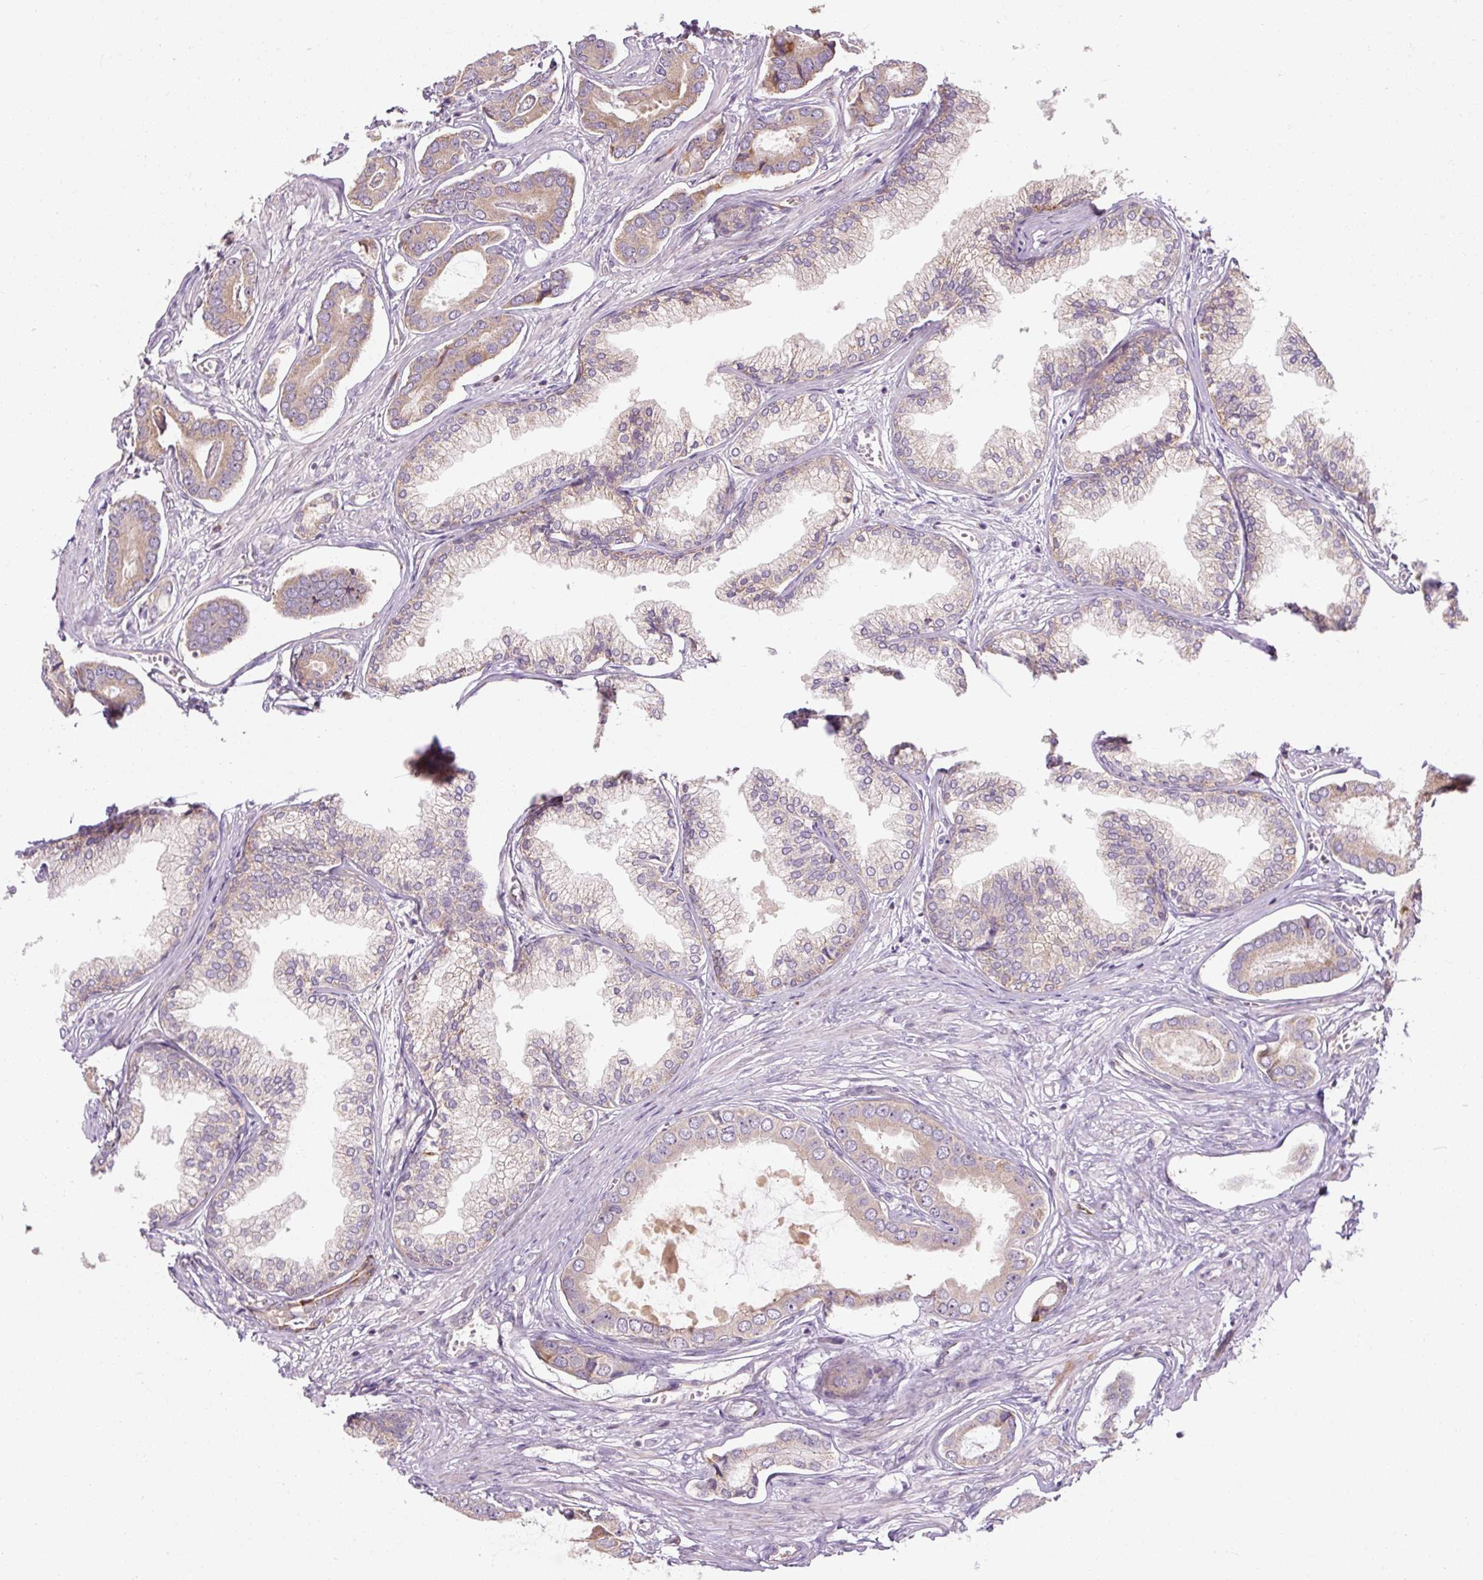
{"staining": {"intensity": "weak", "quantity": "25%-75%", "location": "cytoplasmic/membranous"}, "tissue": "prostate cancer", "cell_type": "Tumor cells", "image_type": "cancer", "snomed": [{"axis": "morphology", "description": "Adenocarcinoma, NOS"}, {"axis": "topography", "description": "Prostate and seminal vesicle, NOS"}], "caption": "DAB (3,3'-diaminobenzidine) immunohistochemical staining of human adenocarcinoma (prostate) displays weak cytoplasmic/membranous protein expression in approximately 25%-75% of tumor cells.", "gene": "PRSS48", "patient": {"sex": "male", "age": 76}}